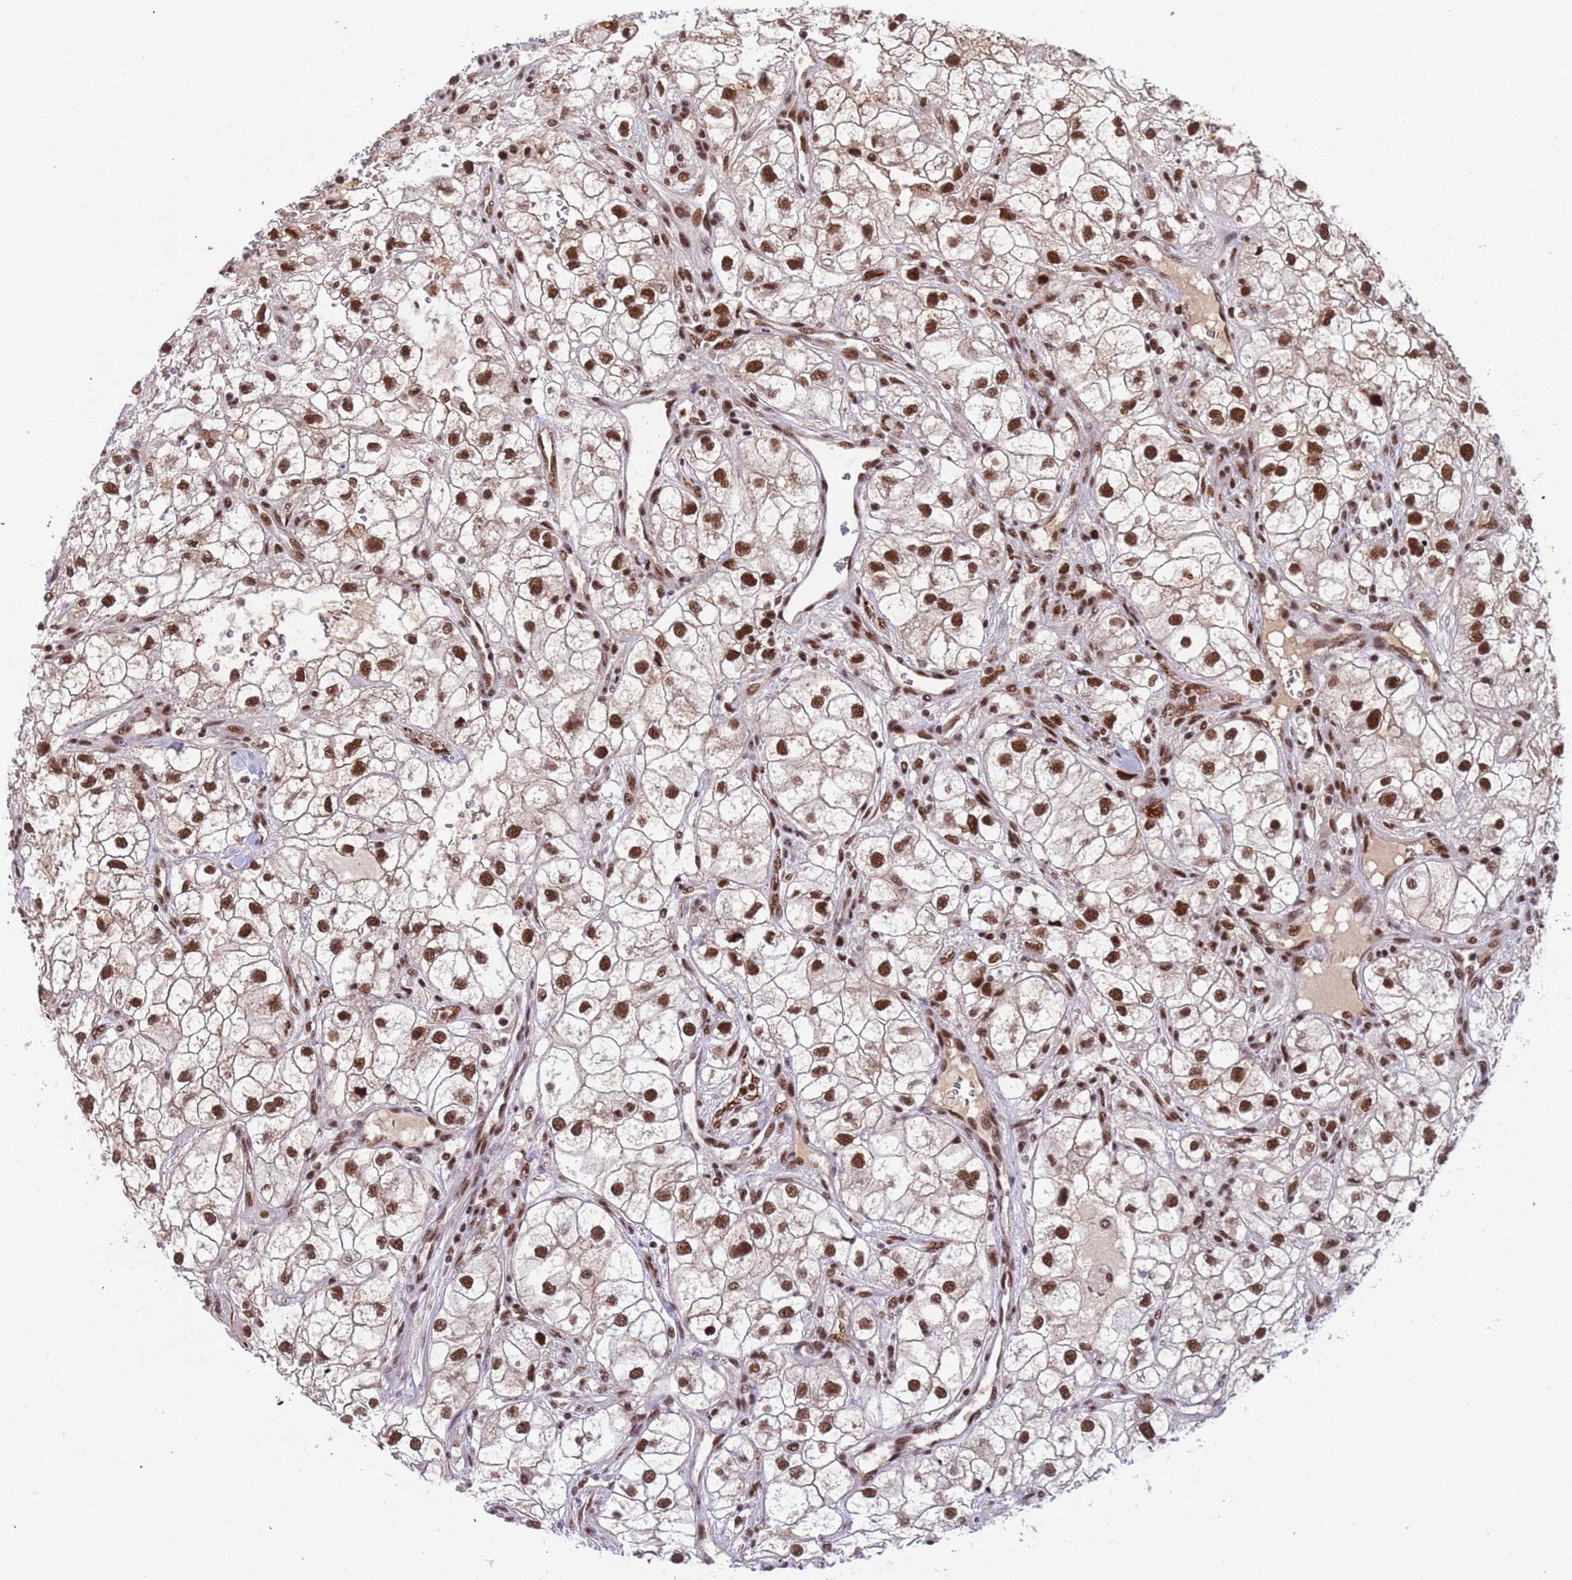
{"staining": {"intensity": "strong", "quantity": ">75%", "location": "nuclear"}, "tissue": "renal cancer", "cell_type": "Tumor cells", "image_type": "cancer", "snomed": [{"axis": "morphology", "description": "Adenocarcinoma, NOS"}, {"axis": "topography", "description": "Kidney"}], "caption": "Strong nuclear positivity is present in approximately >75% of tumor cells in renal cancer. (DAB (3,3'-diaminobenzidine) IHC with brightfield microscopy, high magnification).", "gene": "SRRT", "patient": {"sex": "male", "age": 59}}